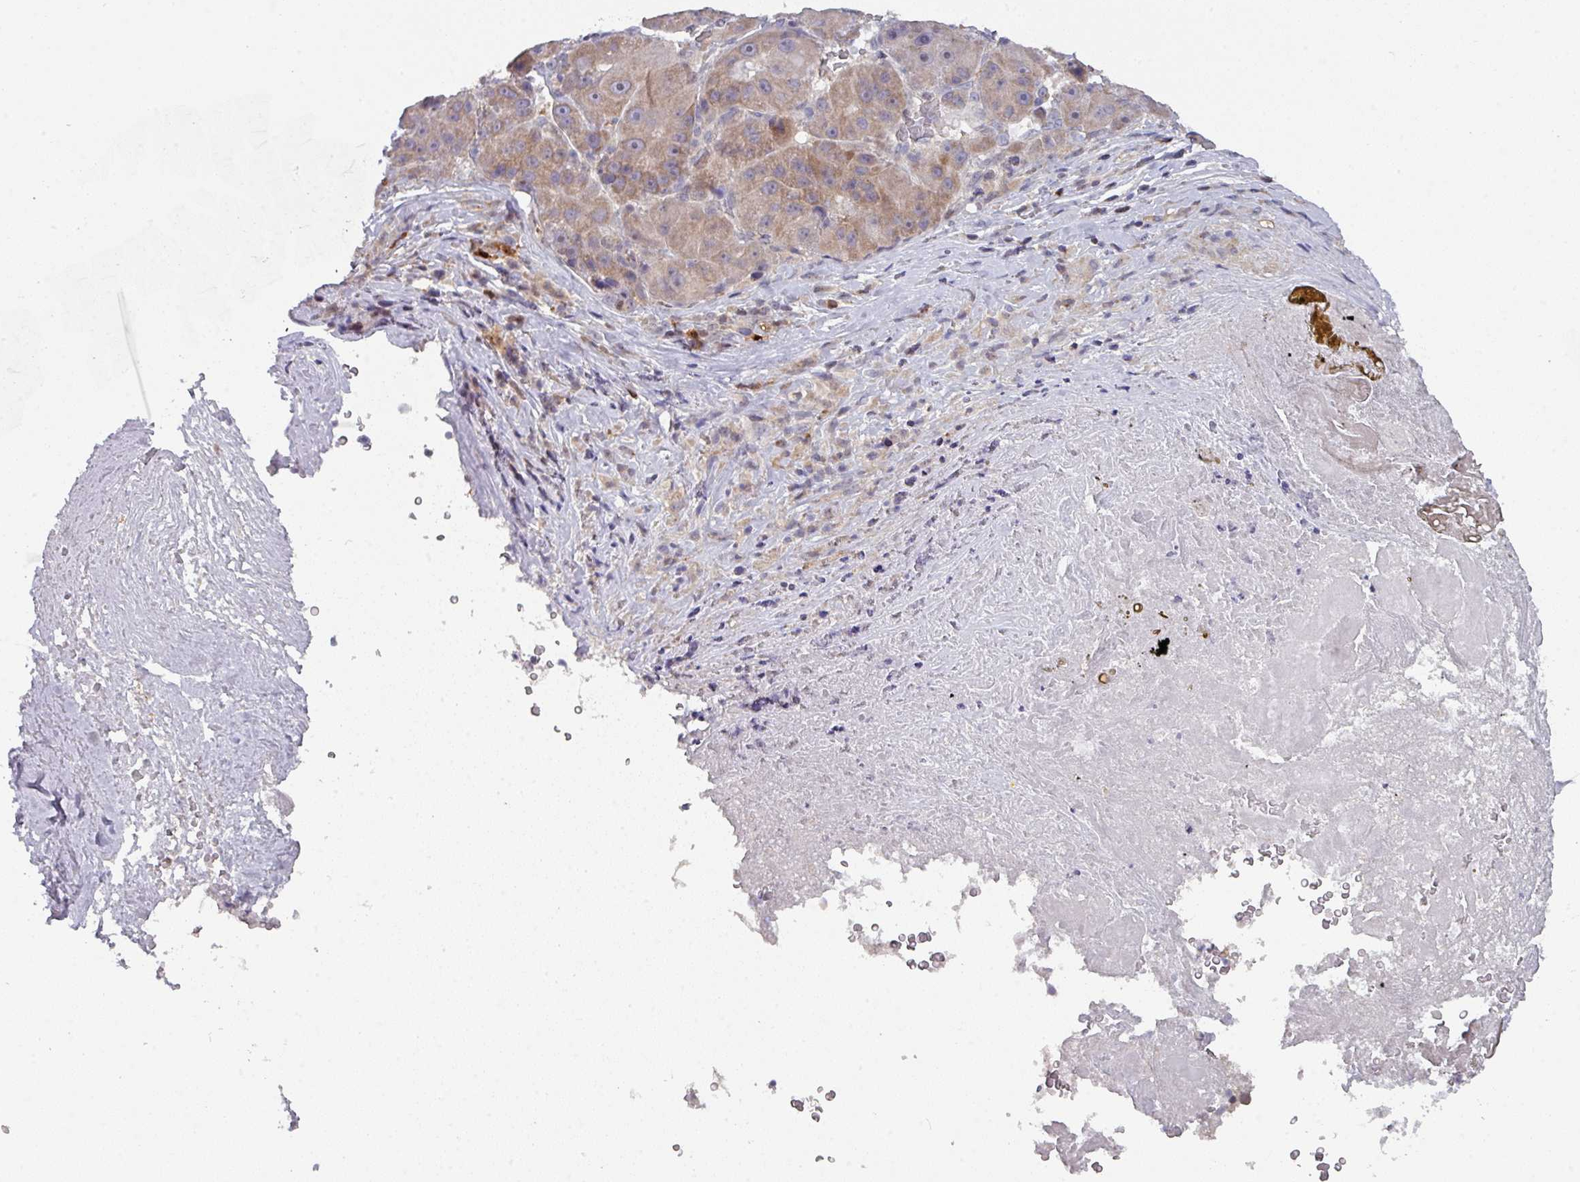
{"staining": {"intensity": "moderate", "quantity": ">75%", "location": "cytoplasmic/membranous"}, "tissue": "liver cancer", "cell_type": "Tumor cells", "image_type": "cancer", "snomed": [{"axis": "morphology", "description": "Carcinoma, Hepatocellular, NOS"}, {"axis": "topography", "description": "Liver"}], "caption": "Immunohistochemistry (IHC) of hepatocellular carcinoma (liver) demonstrates medium levels of moderate cytoplasmic/membranous staining in approximately >75% of tumor cells.", "gene": "DCAF12L2", "patient": {"sex": "male", "age": 76}}